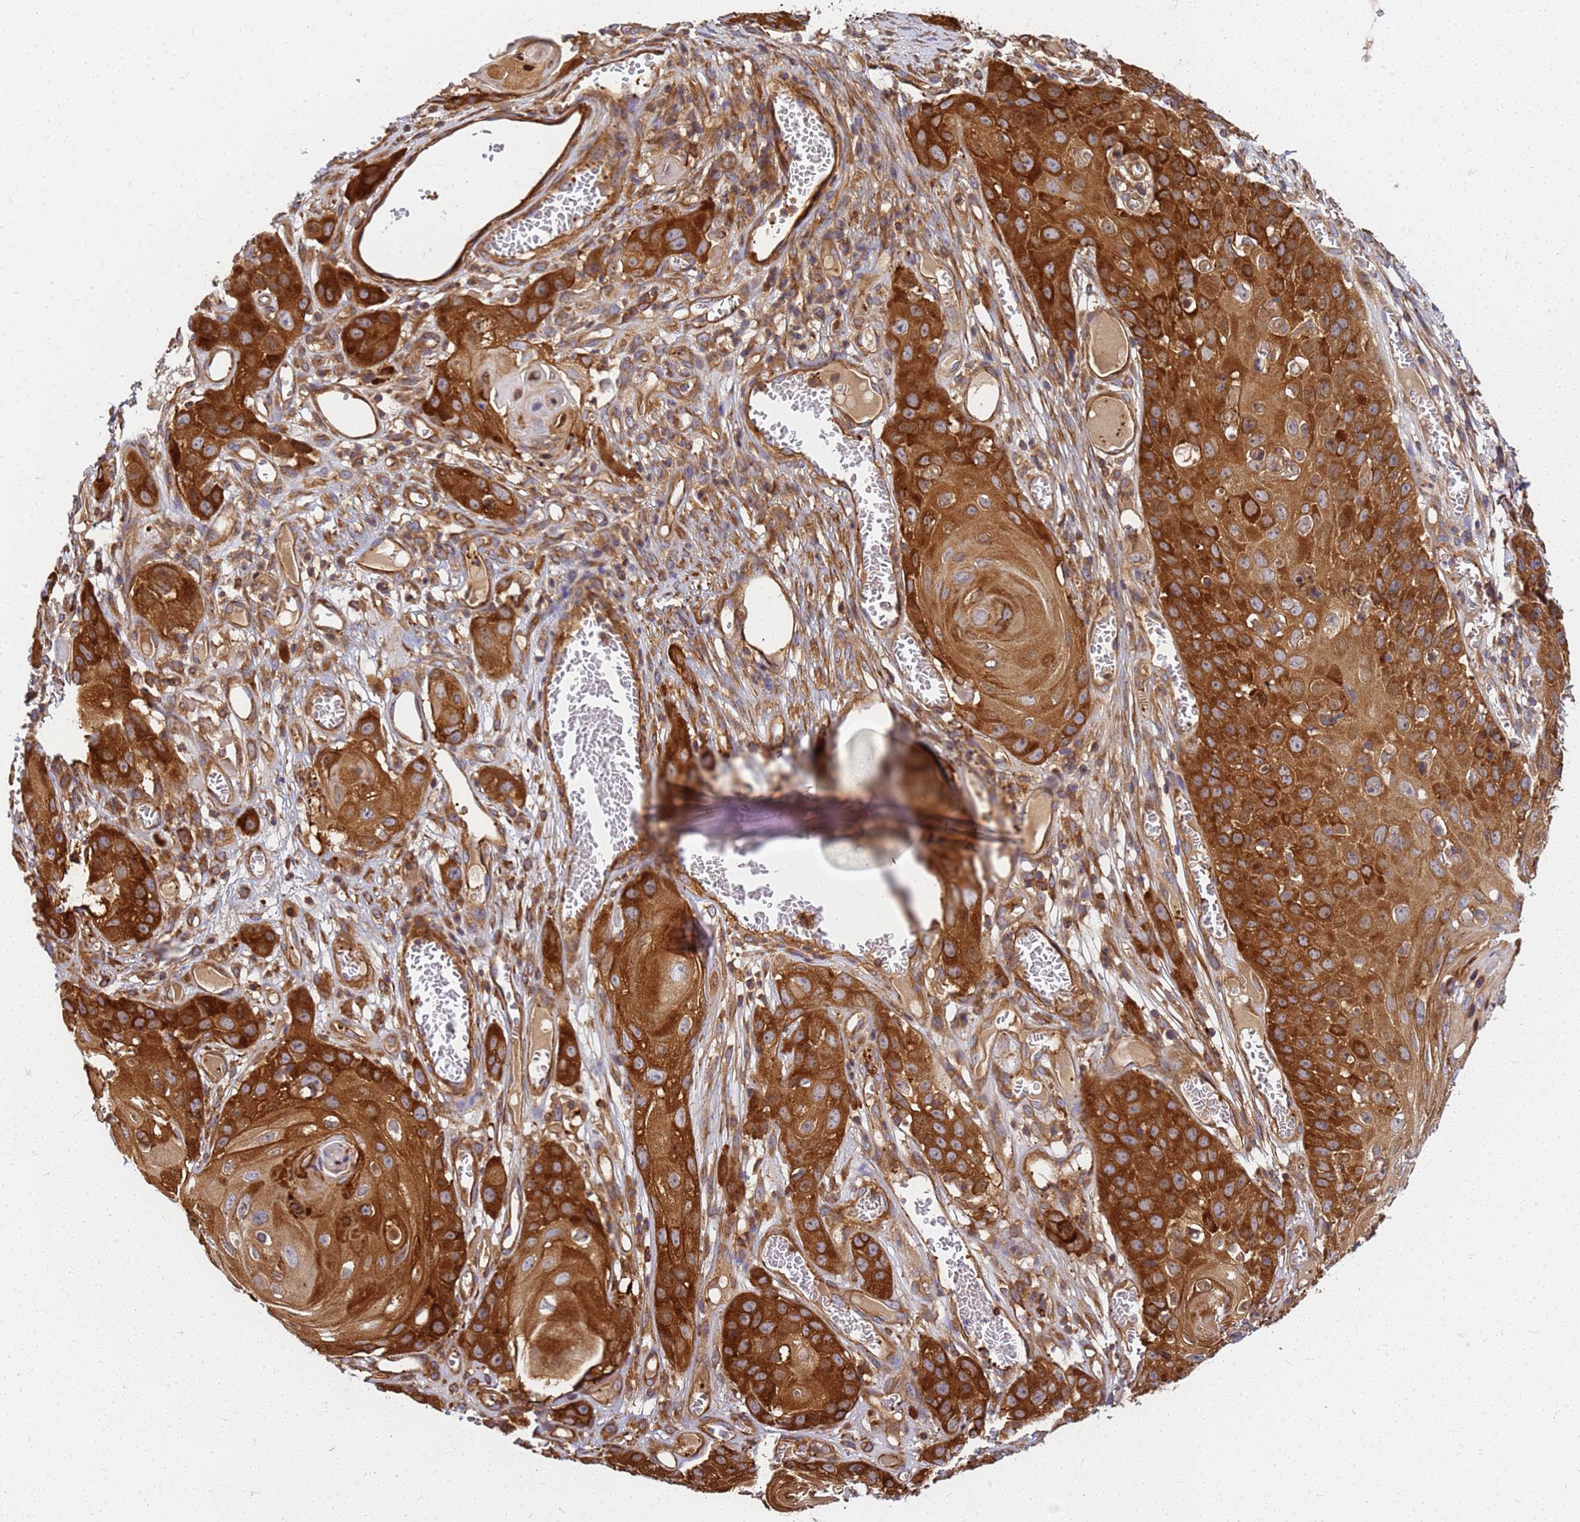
{"staining": {"intensity": "strong", "quantity": ">75%", "location": "cytoplasmic/membranous"}, "tissue": "skin cancer", "cell_type": "Tumor cells", "image_type": "cancer", "snomed": [{"axis": "morphology", "description": "Squamous cell carcinoma, NOS"}, {"axis": "topography", "description": "Skin"}], "caption": "Immunohistochemistry of human skin cancer (squamous cell carcinoma) shows high levels of strong cytoplasmic/membranous positivity in about >75% of tumor cells.", "gene": "C2CD5", "patient": {"sex": "male", "age": 55}}